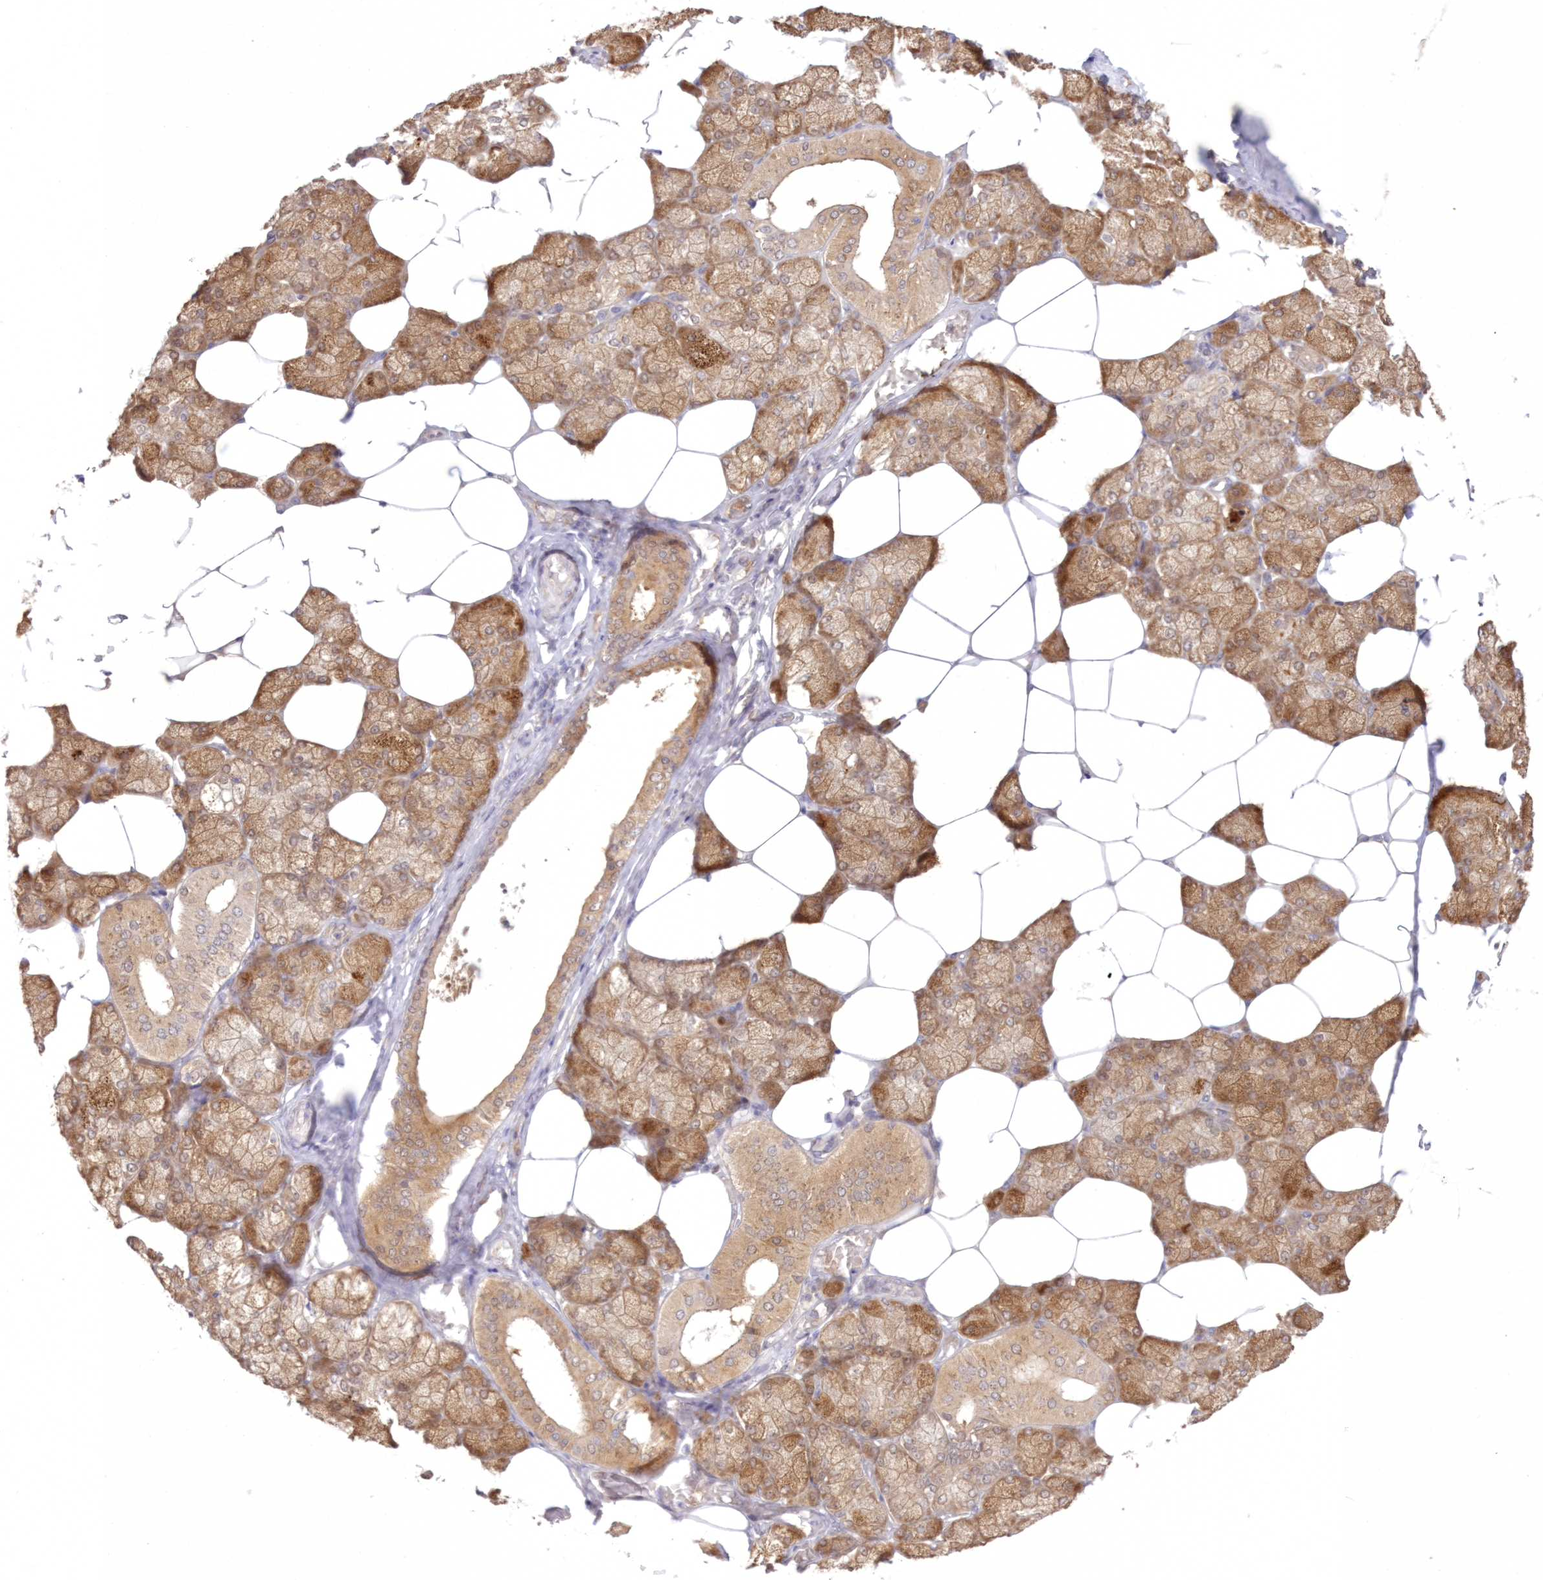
{"staining": {"intensity": "moderate", "quantity": ">75%", "location": "cytoplasmic/membranous"}, "tissue": "salivary gland", "cell_type": "Glandular cells", "image_type": "normal", "snomed": [{"axis": "morphology", "description": "Normal tissue, NOS"}, {"axis": "topography", "description": "Salivary gland"}], "caption": "Protein staining by immunohistochemistry (IHC) displays moderate cytoplasmic/membranous positivity in approximately >75% of glandular cells in benign salivary gland. The protein is stained brown, and the nuclei are stained in blue (DAB (3,3'-diaminobenzidine) IHC with brightfield microscopy, high magnification).", "gene": "RNPEP", "patient": {"sex": "male", "age": 62}}